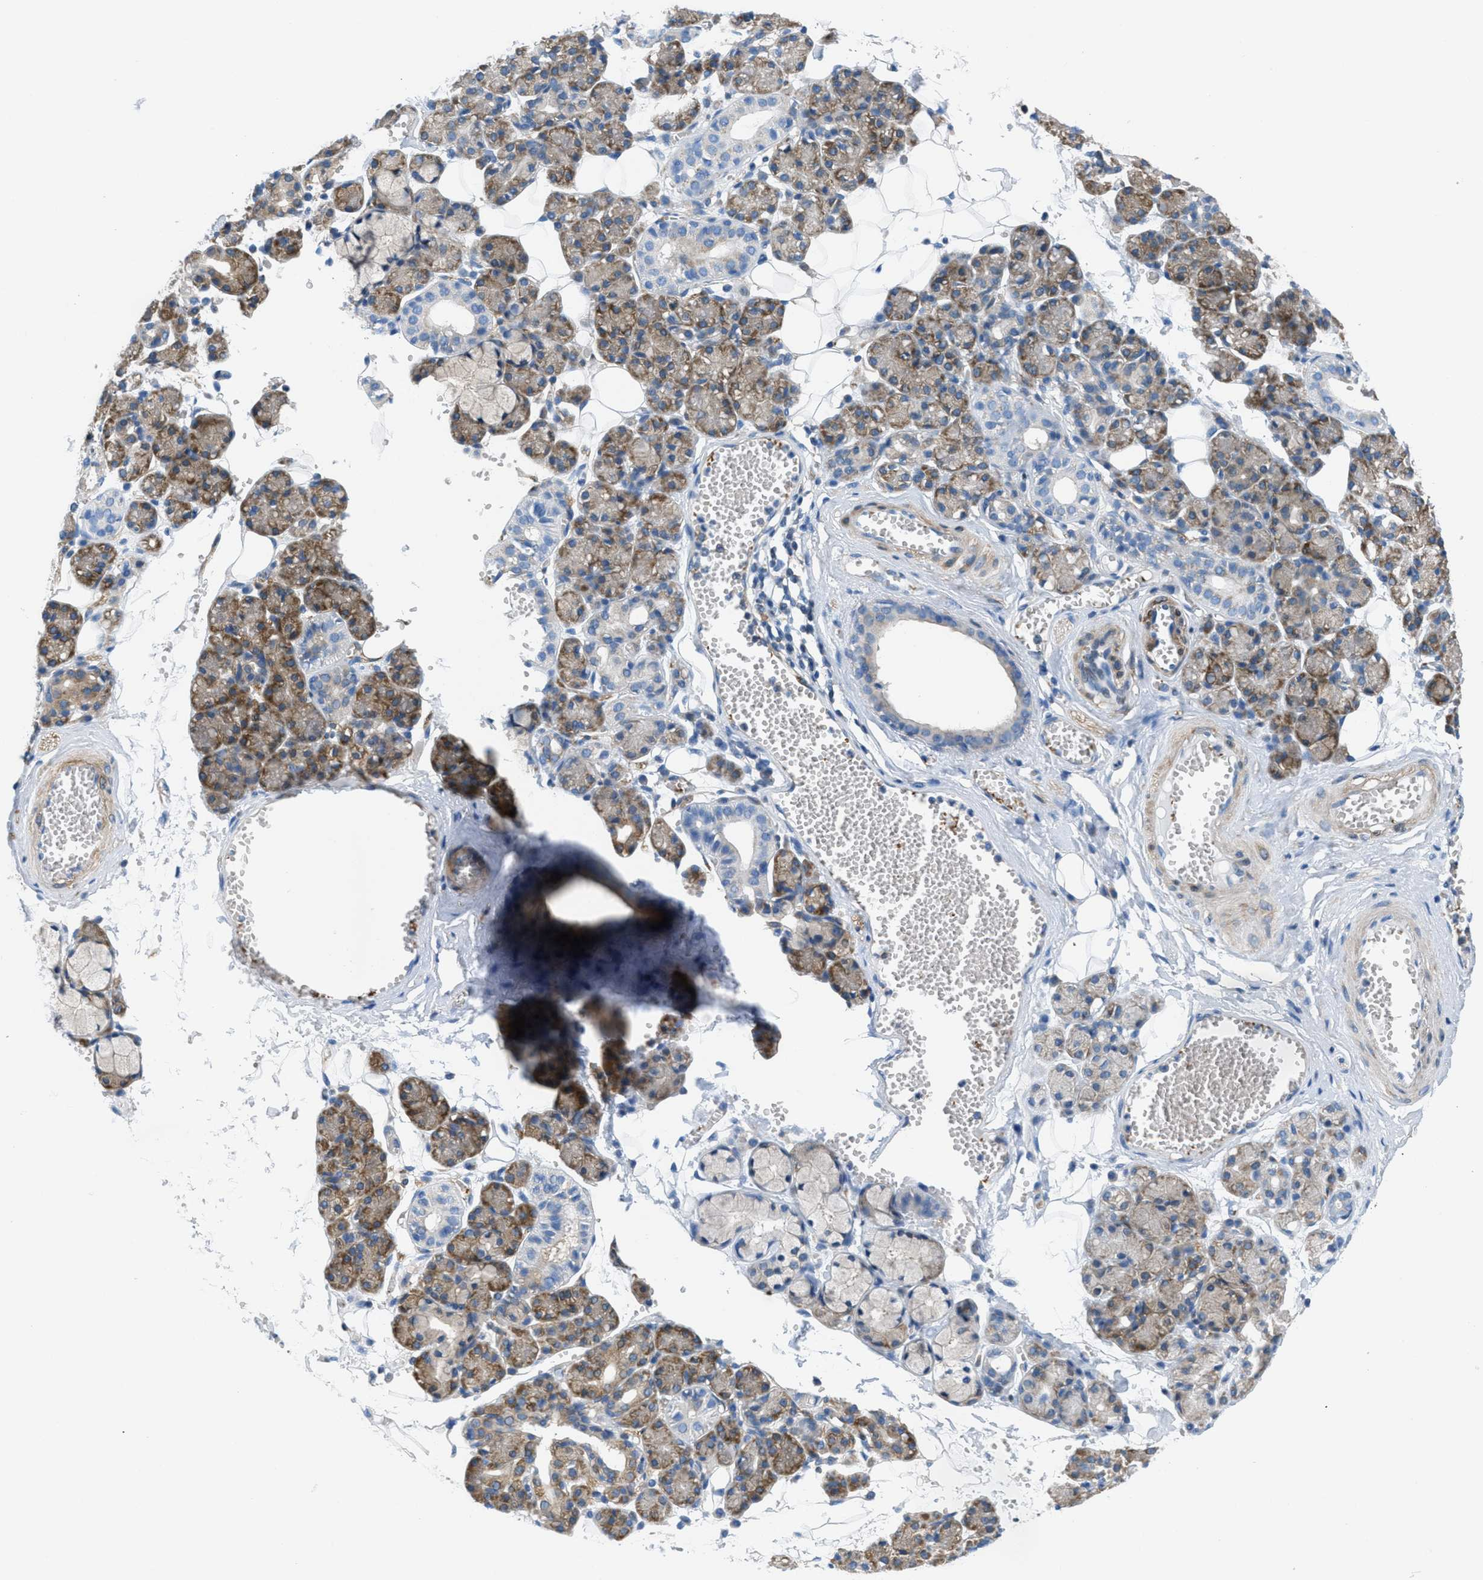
{"staining": {"intensity": "moderate", "quantity": "25%-75%", "location": "cytoplasmic/membranous"}, "tissue": "salivary gland", "cell_type": "Glandular cells", "image_type": "normal", "snomed": [{"axis": "morphology", "description": "Normal tissue, NOS"}, {"axis": "topography", "description": "Salivary gland"}], "caption": "Immunohistochemical staining of unremarkable salivary gland displays medium levels of moderate cytoplasmic/membranous positivity in approximately 25%-75% of glandular cells. The protein is shown in brown color, while the nuclei are stained blue.", "gene": "MAPRE2", "patient": {"sex": "male", "age": 63}}